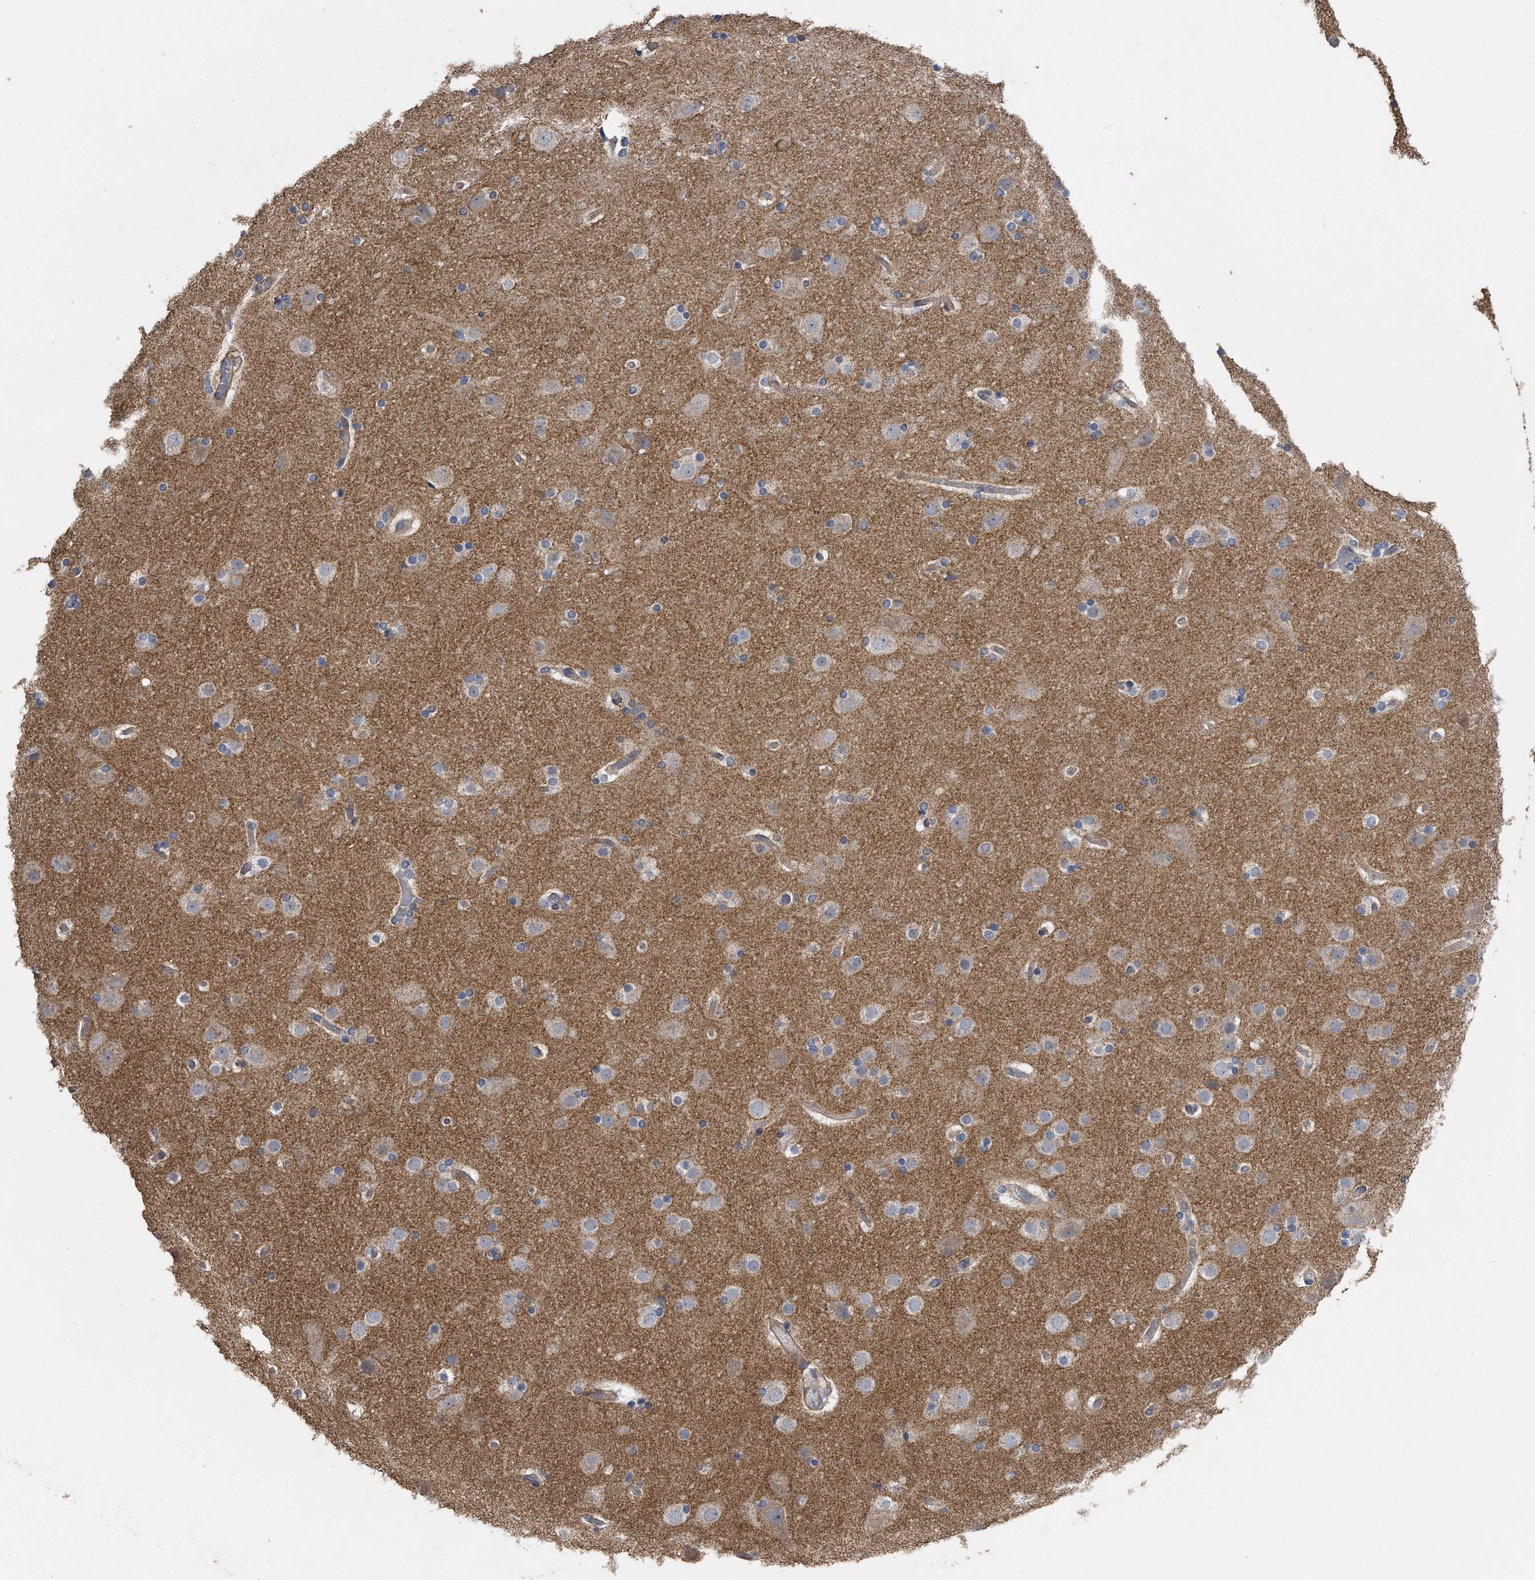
{"staining": {"intensity": "moderate", "quantity": "<25%", "location": "cytoplasmic/membranous"}, "tissue": "cerebral cortex", "cell_type": "Endothelial cells", "image_type": "normal", "snomed": [{"axis": "morphology", "description": "Normal tissue, NOS"}, {"axis": "topography", "description": "Cerebral cortex"}], "caption": "This is an image of immunohistochemistry (IHC) staining of normal cerebral cortex, which shows moderate staining in the cytoplasmic/membranous of endothelial cells.", "gene": "PCLO", "patient": {"sex": "male", "age": 57}}